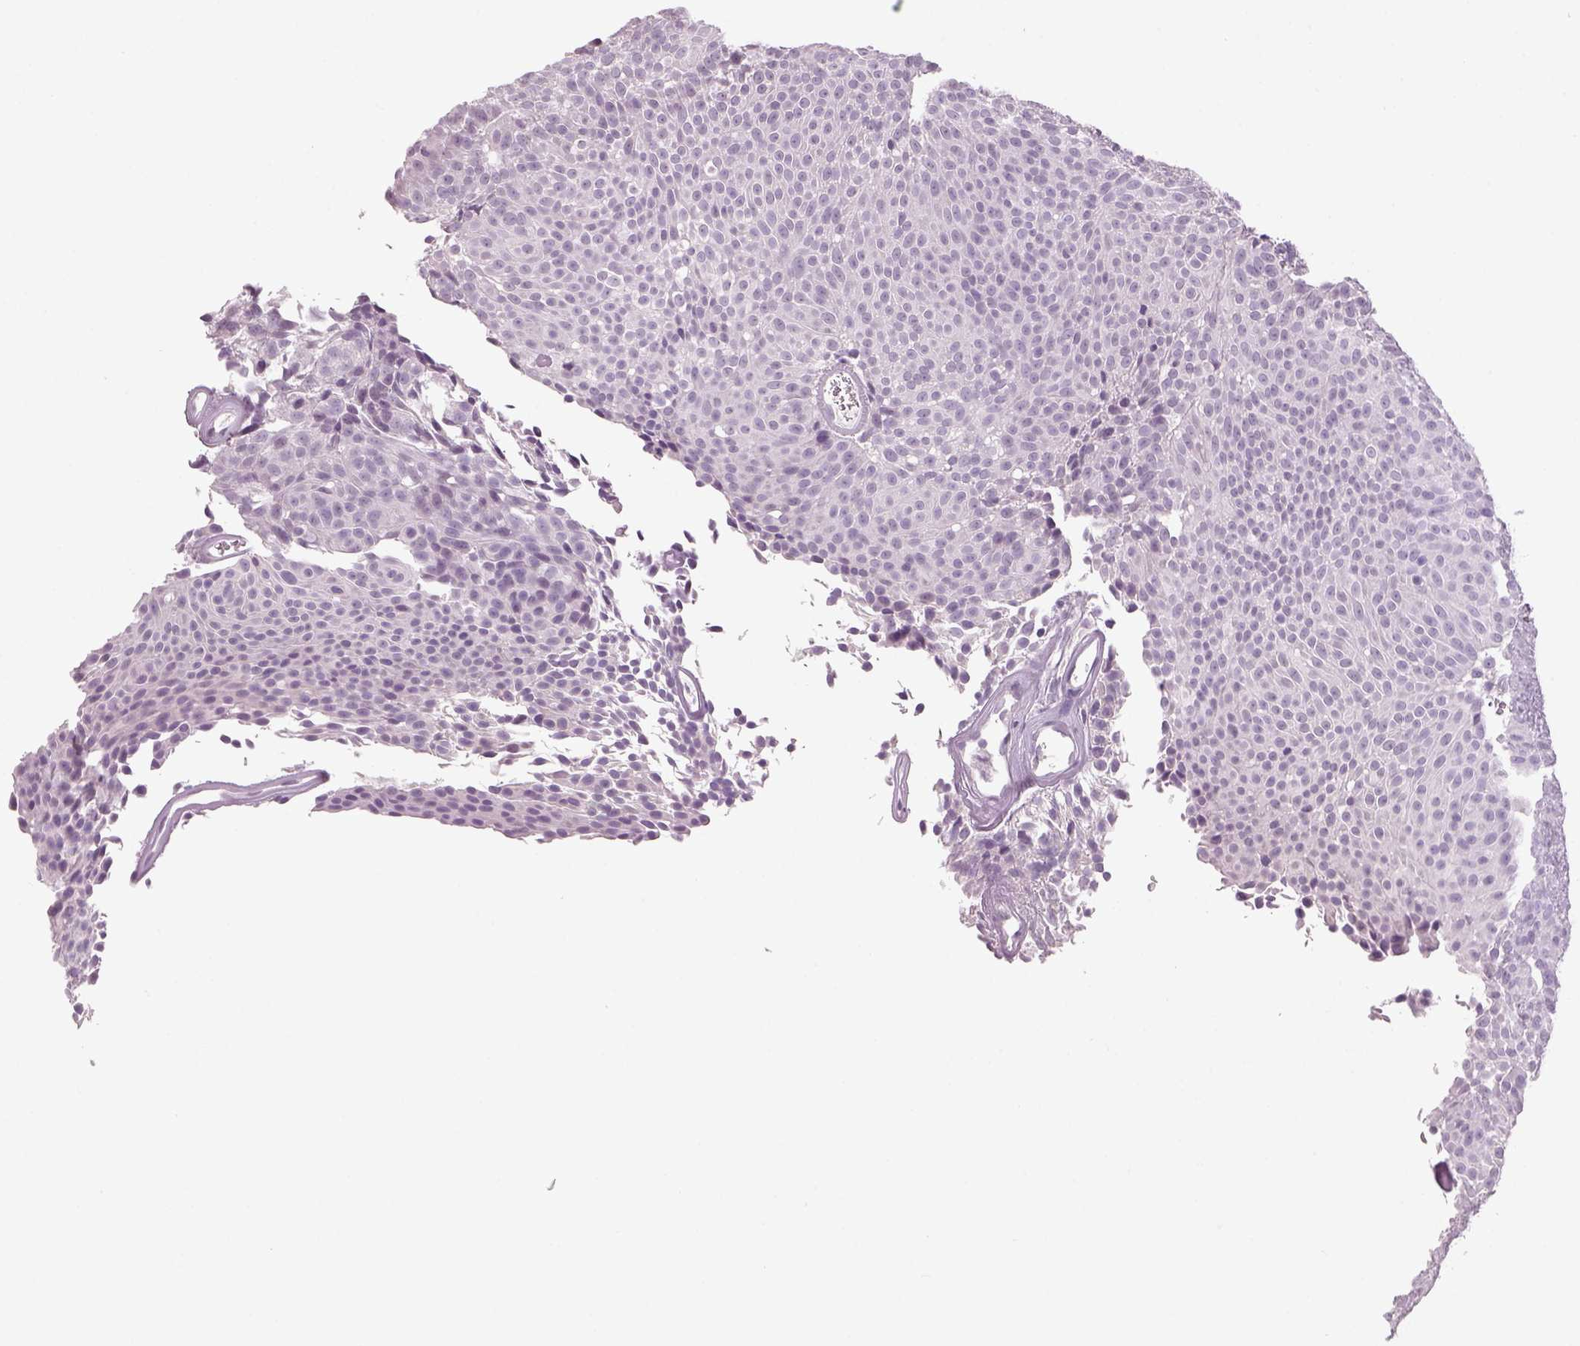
{"staining": {"intensity": "negative", "quantity": "none", "location": "none"}, "tissue": "urothelial cancer", "cell_type": "Tumor cells", "image_type": "cancer", "snomed": [{"axis": "morphology", "description": "Urothelial carcinoma, Low grade"}, {"axis": "topography", "description": "Urinary bladder"}], "caption": "Immunohistochemistry (IHC) of urothelial cancer displays no positivity in tumor cells. (DAB IHC, high magnification).", "gene": "SLC6A2", "patient": {"sex": "male", "age": 77}}